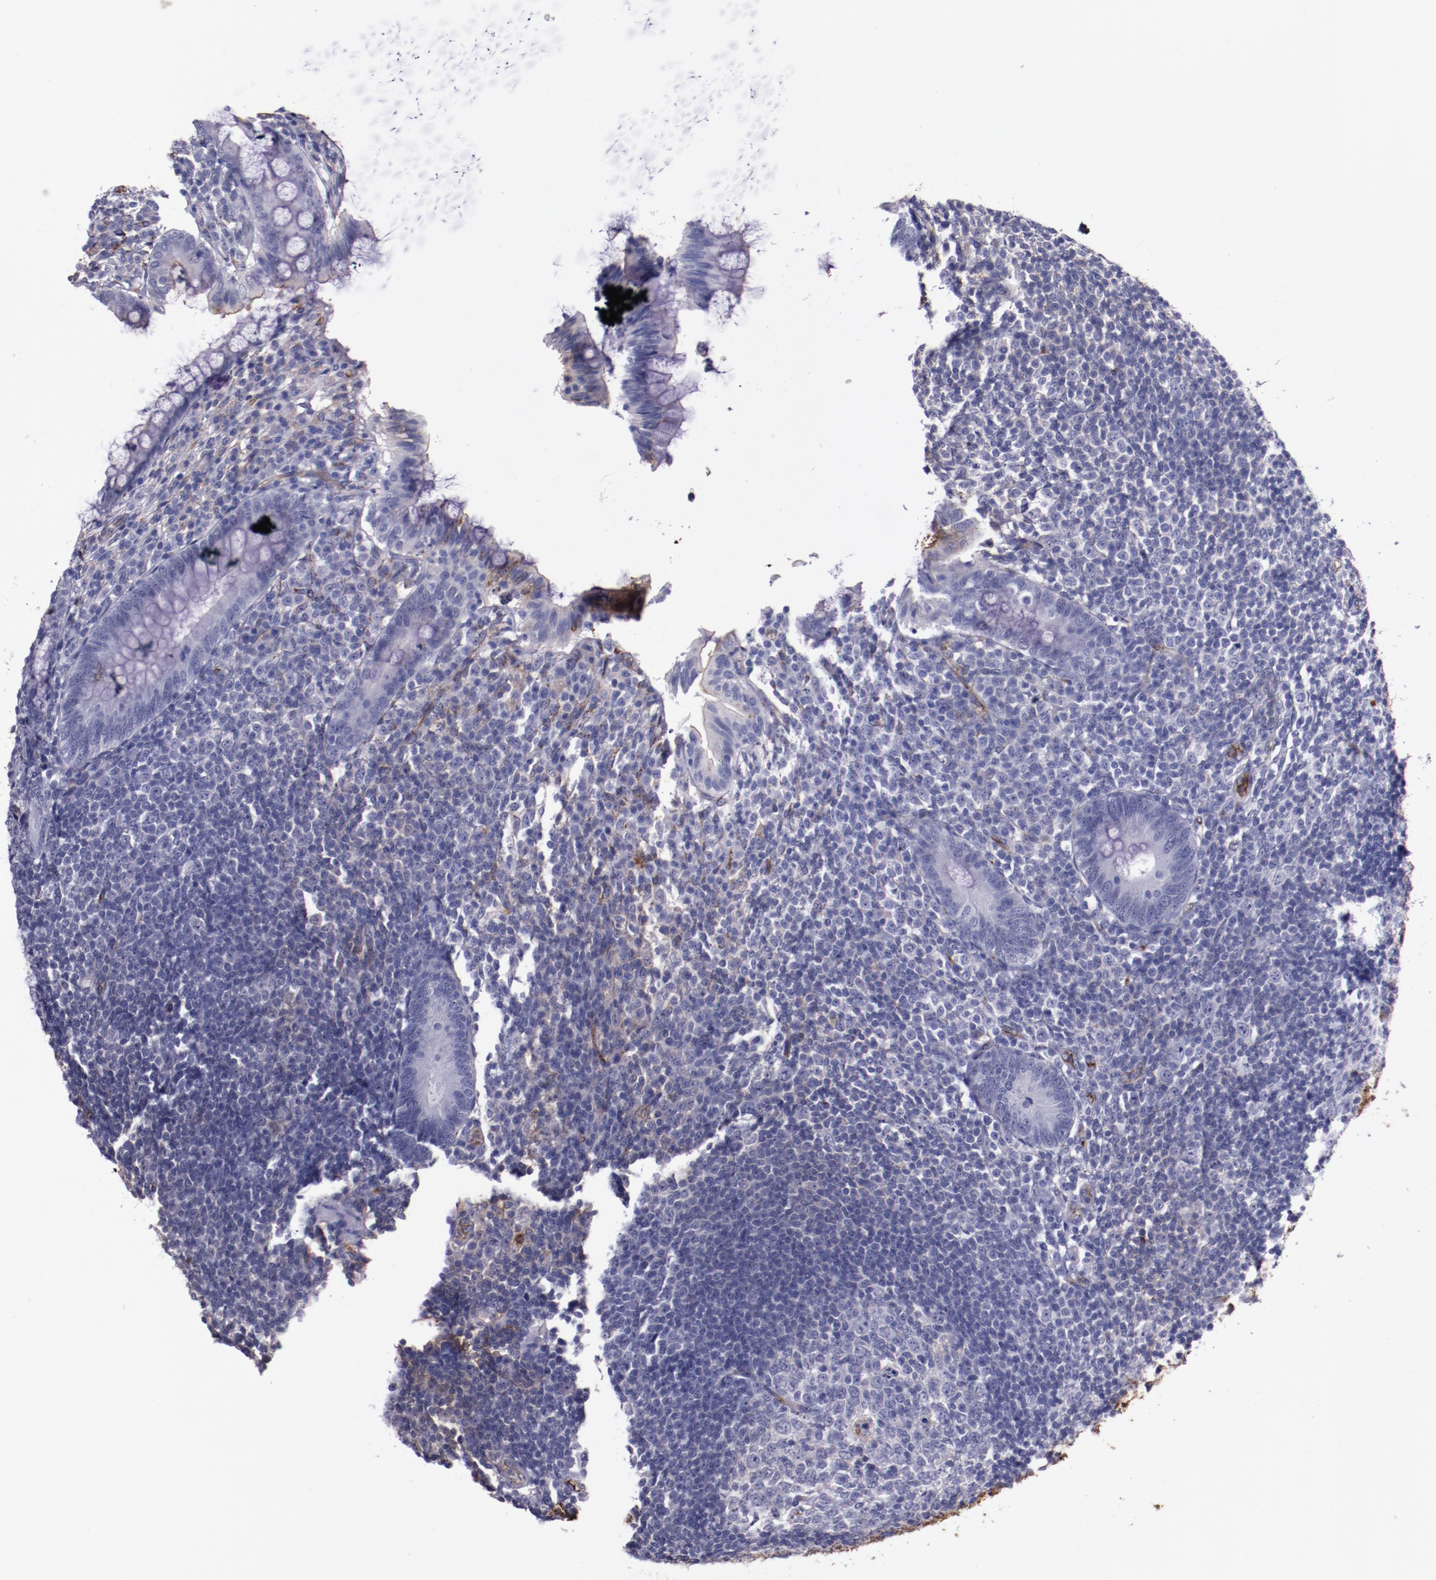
{"staining": {"intensity": "negative", "quantity": "none", "location": "none"}, "tissue": "appendix", "cell_type": "Glandular cells", "image_type": "normal", "snomed": [{"axis": "morphology", "description": "Normal tissue, NOS"}, {"axis": "topography", "description": "Appendix"}], "caption": "Appendix stained for a protein using immunohistochemistry (IHC) reveals no staining glandular cells.", "gene": "A2M", "patient": {"sex": "female", "age": 66}}